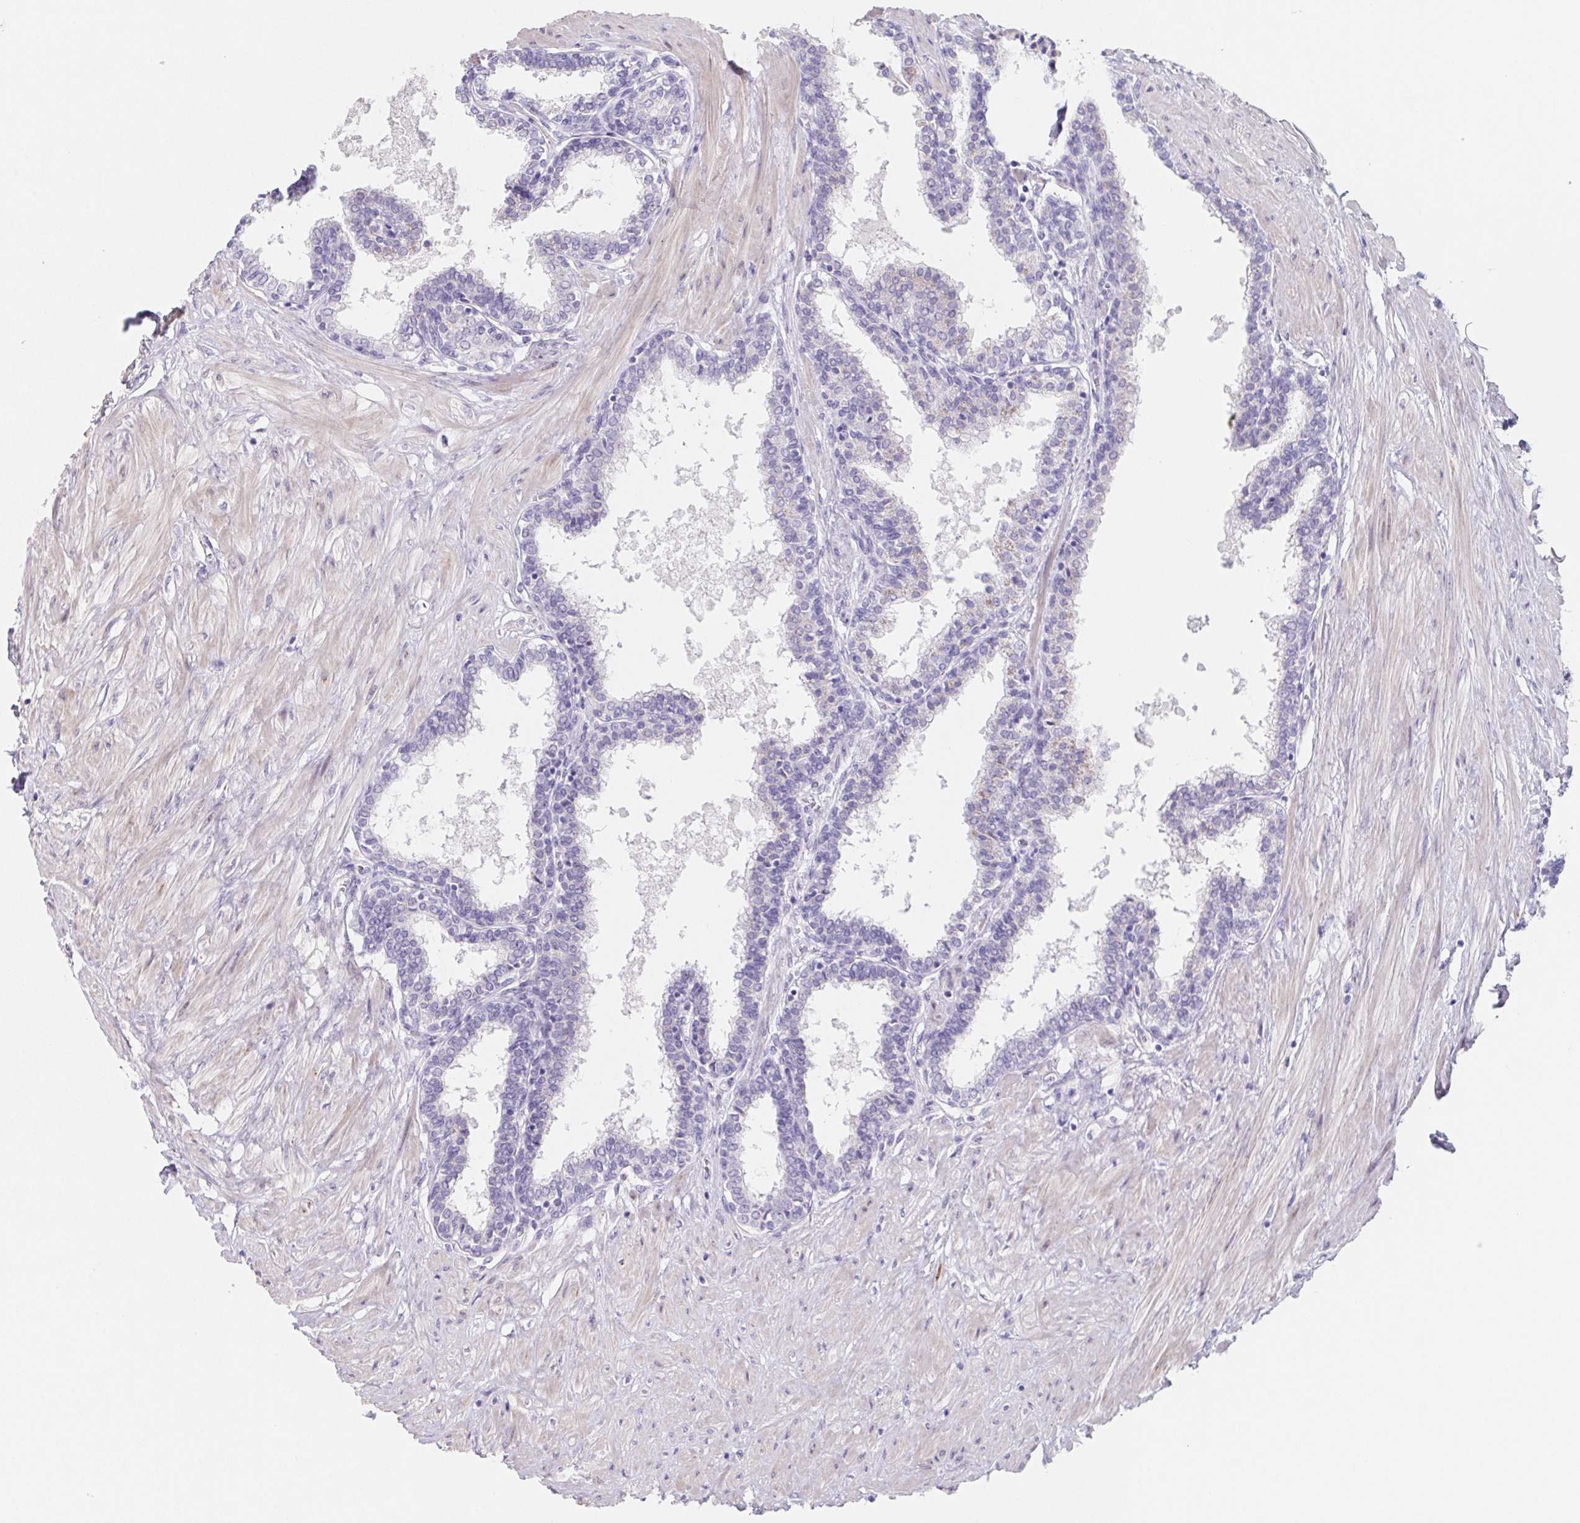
{"staining": {"intensity": "negative", "quantity": "none", "location": "none"}, "tissue": "prostate", "cell_type": "Glandular cells", "image_type": "normal", "snomed": [{"axis": "morphology", "description": "Normal tissue, NOS"}, {"axis": "topography", "description": "Prostate"}], "caption": "IHC of normal prostate demonstrates no staining in glandular cells.", "gene": "HDGFL1", "patient": {"sex": "male", "age": 55}}